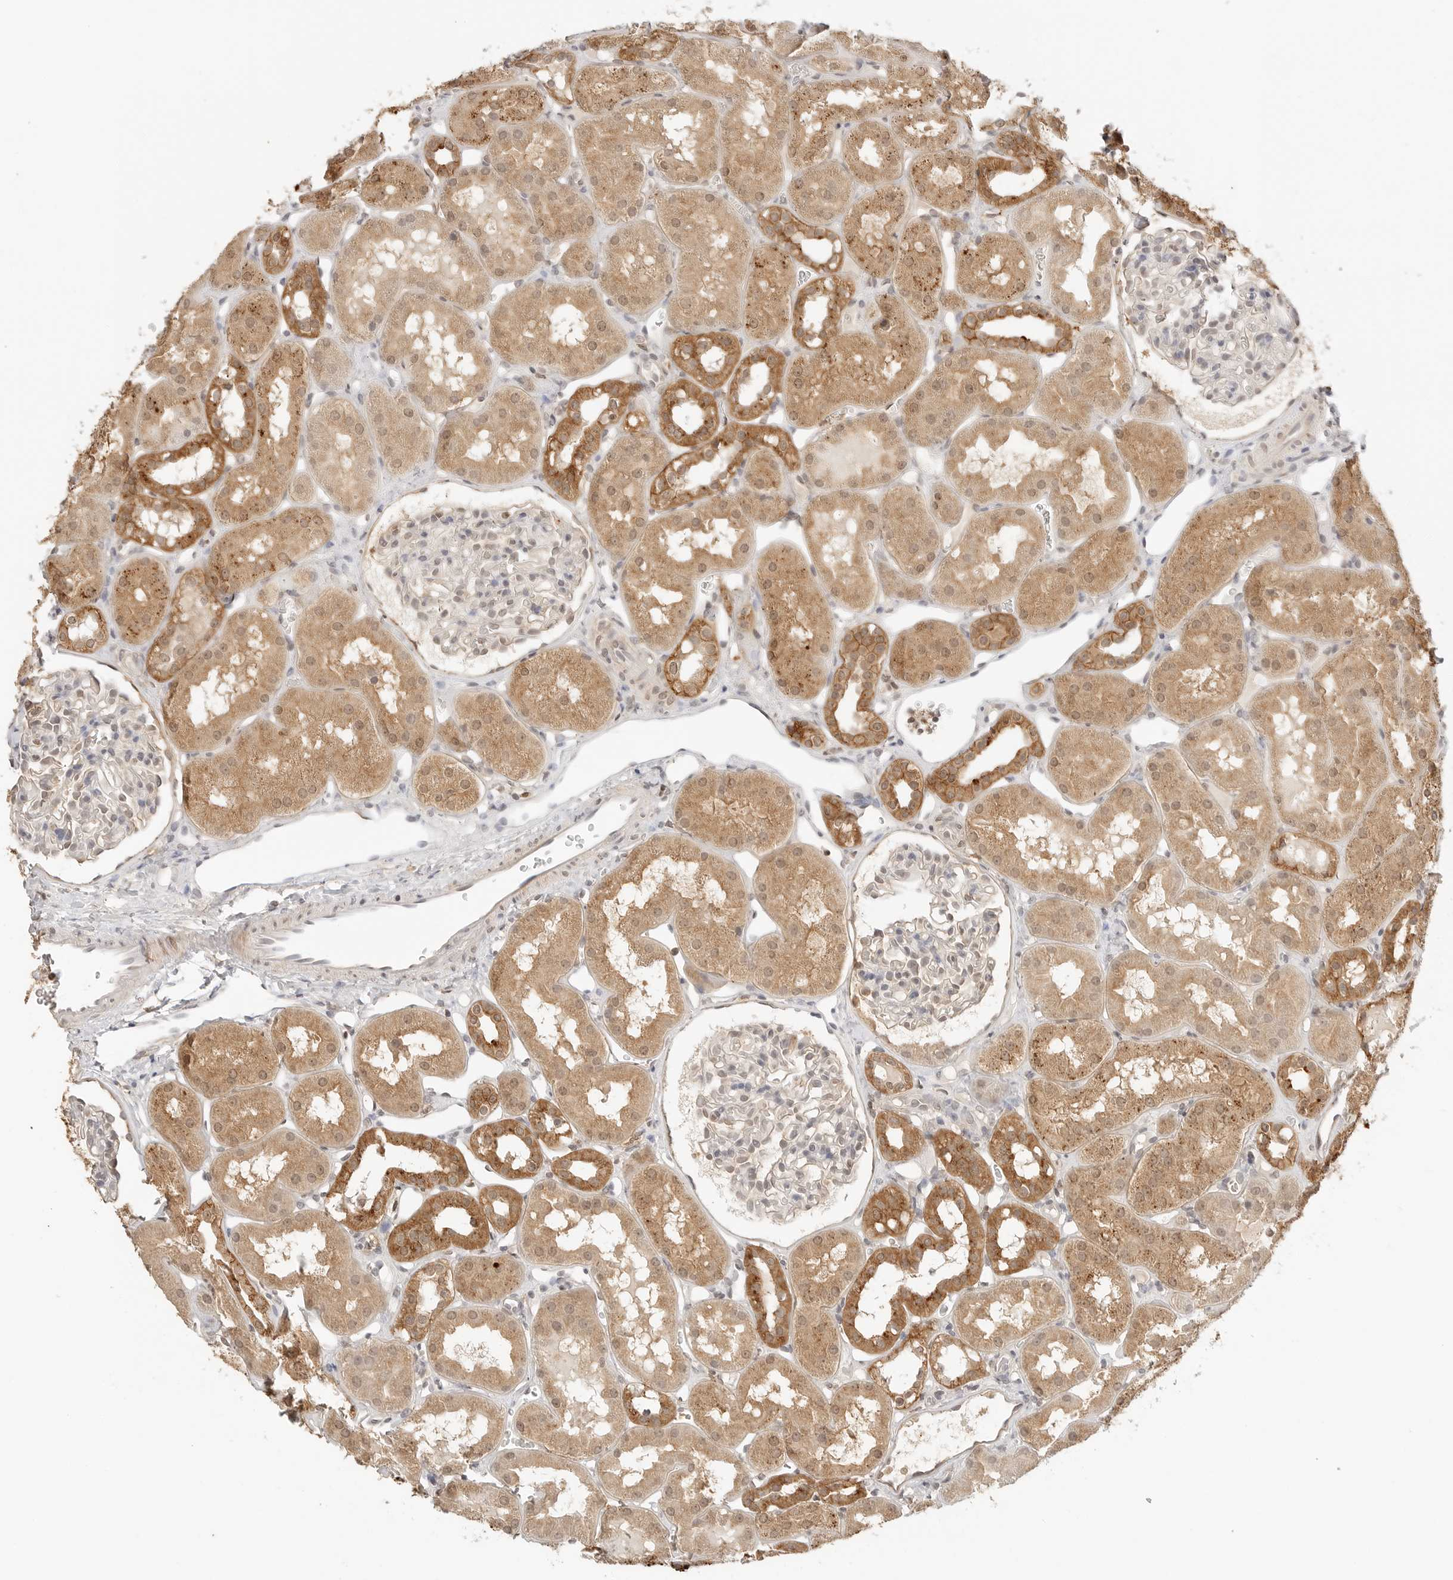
{"staining": {"intensity": "weak", "quantity": "25%-75%", "location": "cytoplasmic/membranous,nuclear"}, "tissue": "kidney", "cell_type": "Cells in glomeruli", "image_type": "normal", "snomed": [{"axis": "morphology", "description": "Normal tissue, NOS"}, {"axis": "topography", "description": "Kidney"}], "caption": "Protein expression analysis of normal kidney shows weak cytoplasmic/membranous,nuclear staining in approximately 25%-75% of cells in glomeruli.", "gene": "EPHA1", "patient": {"sex": "male", "age": 16}}